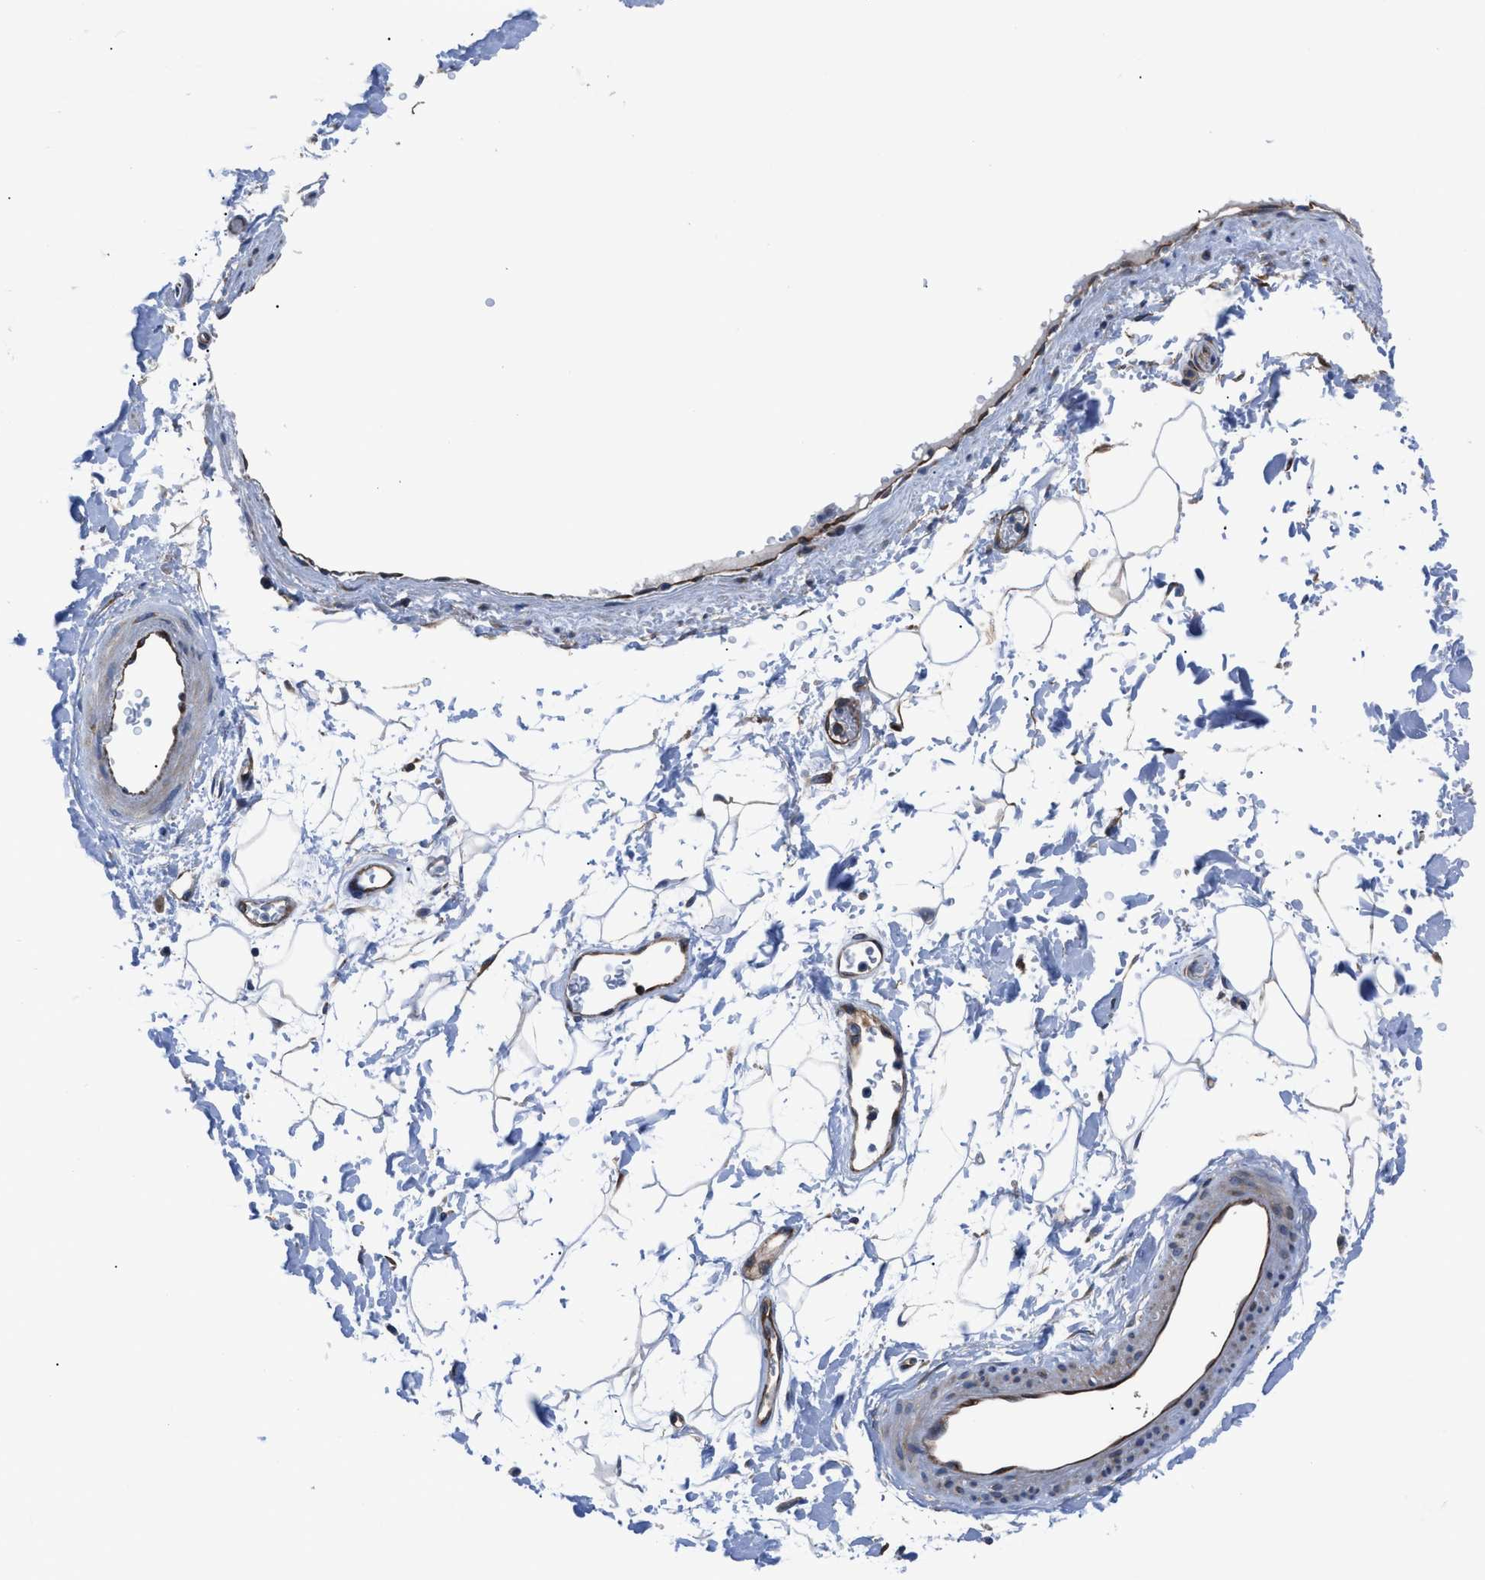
{"staining": {"intensity": "negative", "quantity": "none", "location": "none"}, "tissue": "adipose tissue", "cell_type": "Adipocytes", "image_type": "normal", "snomed": [{"axis": "morphology", "description": "Normal tissue, NOS"}, {"axis": "topography", "description": "Soft tissue"}], "caption": "This is an IHC histopathology image of normal adipose tissue. There is no expression in adipocytes.", "gene": "TRIP4", "patient": {"sex": "male", "age": 72}}